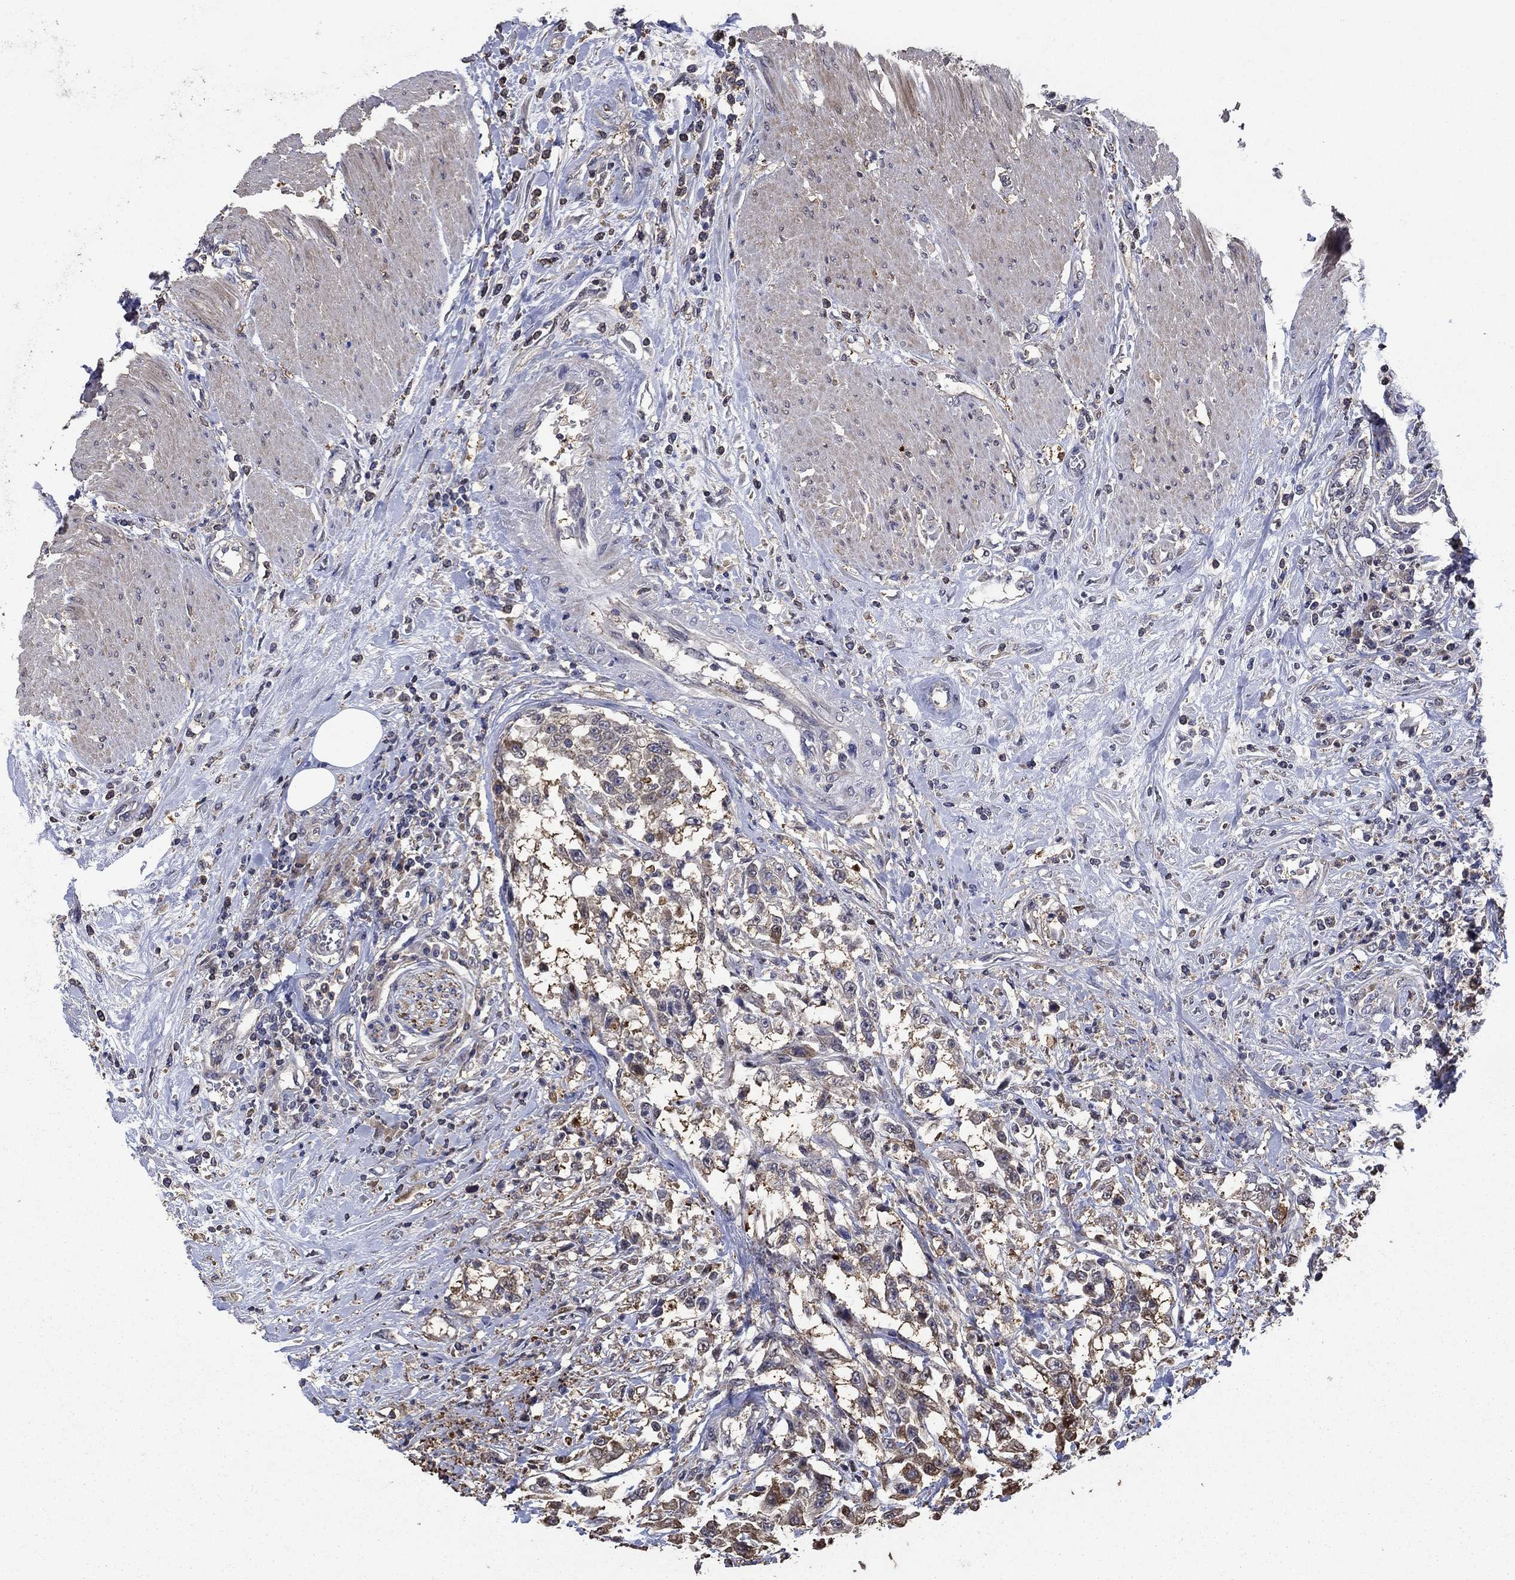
{"staining": {"intensity": "moderate", "quantity": "<25%", "location": "cytoplasmic/membranous"}, "tissue": "urothelial cancer", "cell_type": "Tumor cells", "image_type": "cancer", "snomed": [{"axis": "morphology", "description": "Urothelial carcinoma, High grade"}, {"axis": "topography", "description": "Urinary bladder"}], "caption": "Immunohistochemical staining of urothelial cancer displays moderate cytoplasmic/membranous protein staining in approximately <25% of tumor cells. The staining was performed using DAB to visualize the protein expression in brown, while the nuclei were stained in blue with hematoxylin (Magnification: 20x).", "gene": "DVL1", "patient": {"sex": "male", "age": 46}}